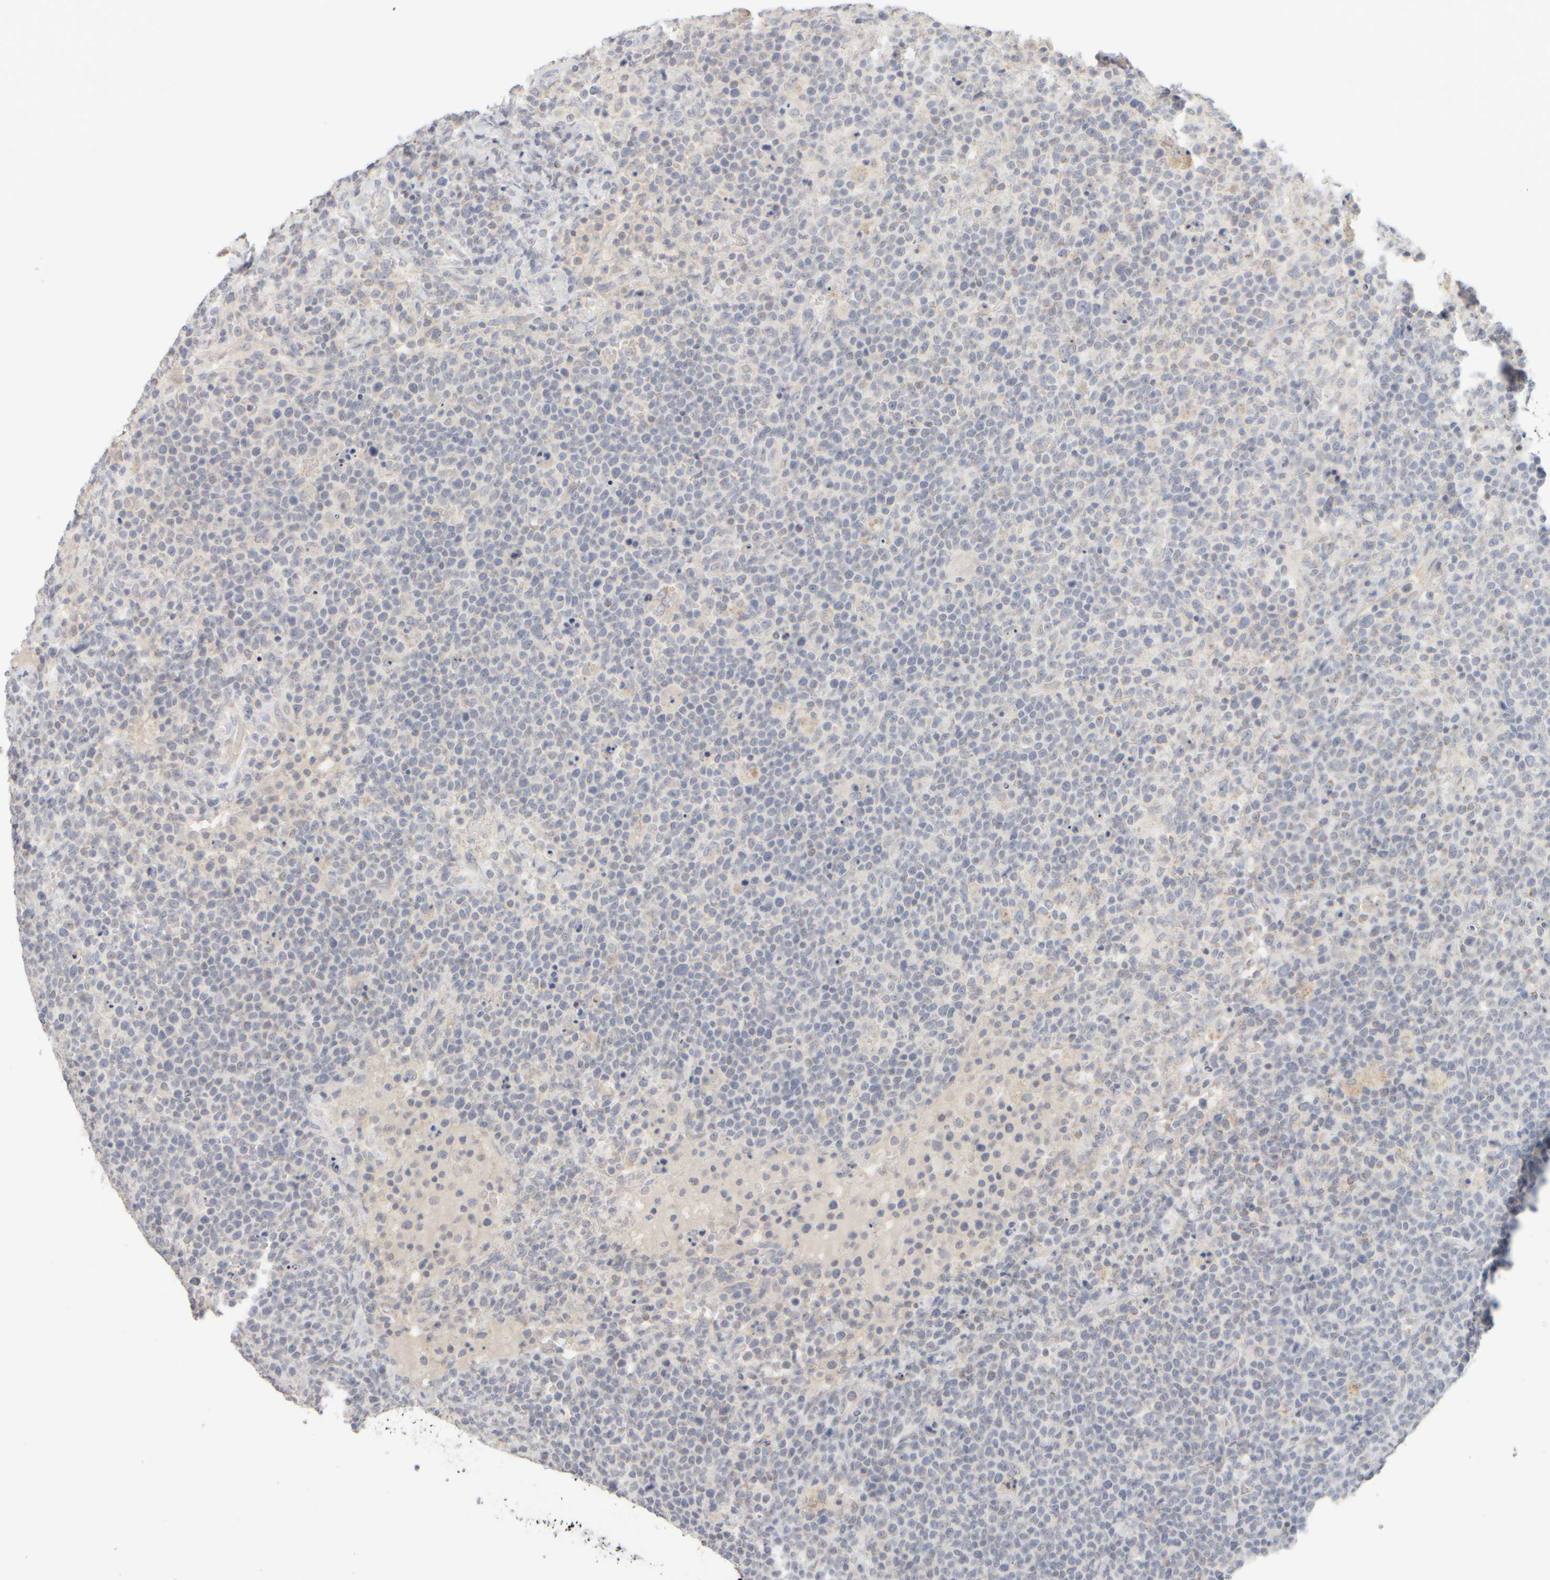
{"staining": {"intensity": "negative", "quantity": "none", "location": "none"}, "tissue": "lymphoma", "cell_type": "Tumor cells", "image_type": "cancer", "snomed": [{"axis": "morphology", "description": "Malignant lymphoma, non-Hodgkin's type, High grade"}, {"axis": "topography", "description": "Lymph node"}], "caption": "Micrograph shows no protein staining in tumor cells of lymphoma tissue.", "gene": "ZNF112", "patient": {"sex": "male", "age": 61}}